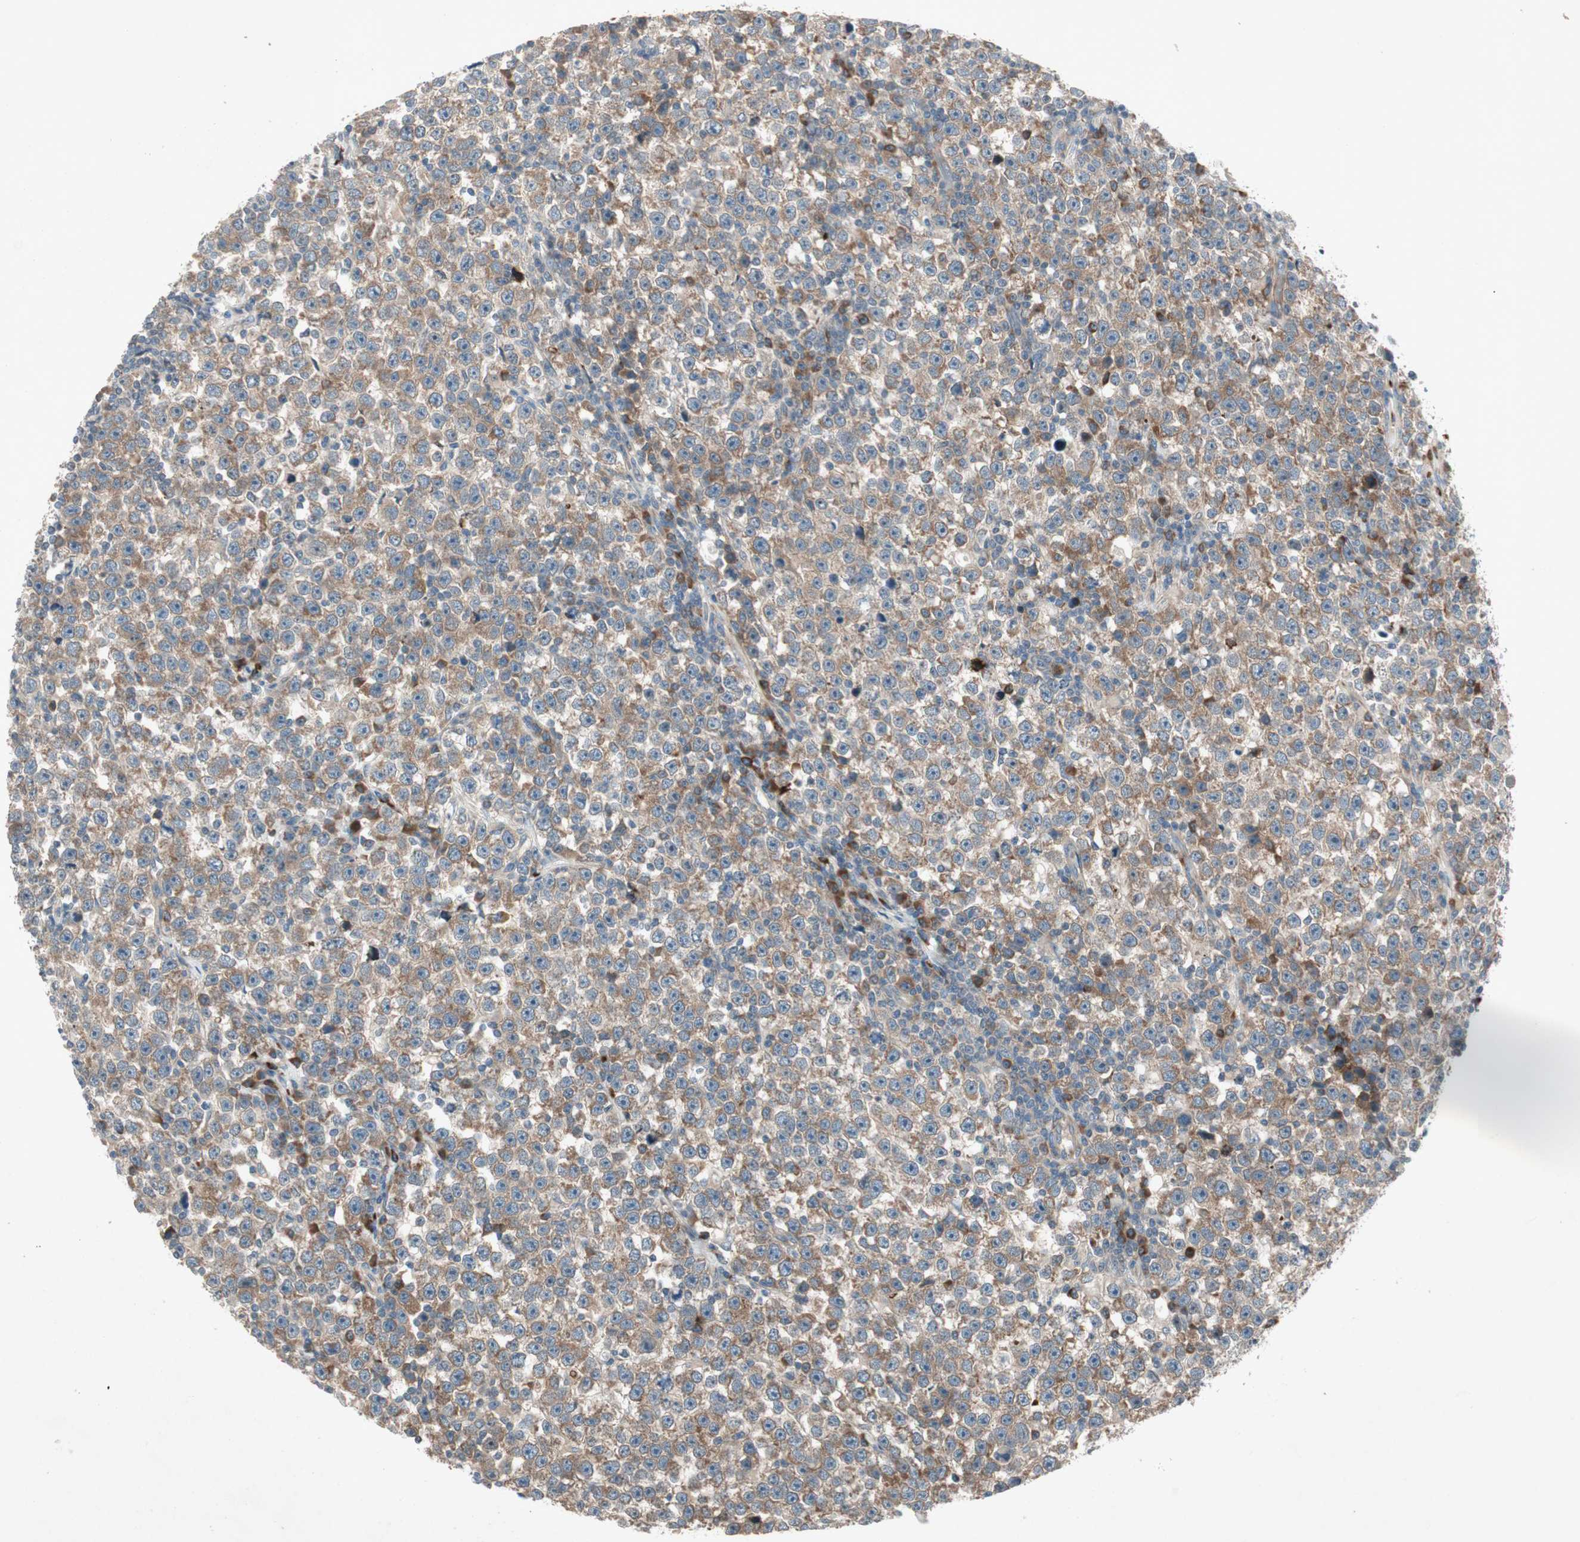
{"staining": {"intensity": "moderate", "quantity": ">75%", "location": "cytoplasmic/membranous"}, "tissue": "testis cancer", "cell_type": "Tumor cells", "image_type": "cancer", "snomed": [{"axis": "morphology", "description": "Seminoma, NOS"}, {"axis": "topography", "description": "Testis"}], "caption": "Protein expression analysis of human testis seminoma reveals moderate cytoplasmic/membranous expression in about >75% of tumor cells.", "gene": "APOO", "patient": {"sex": "male", "age": 43}}